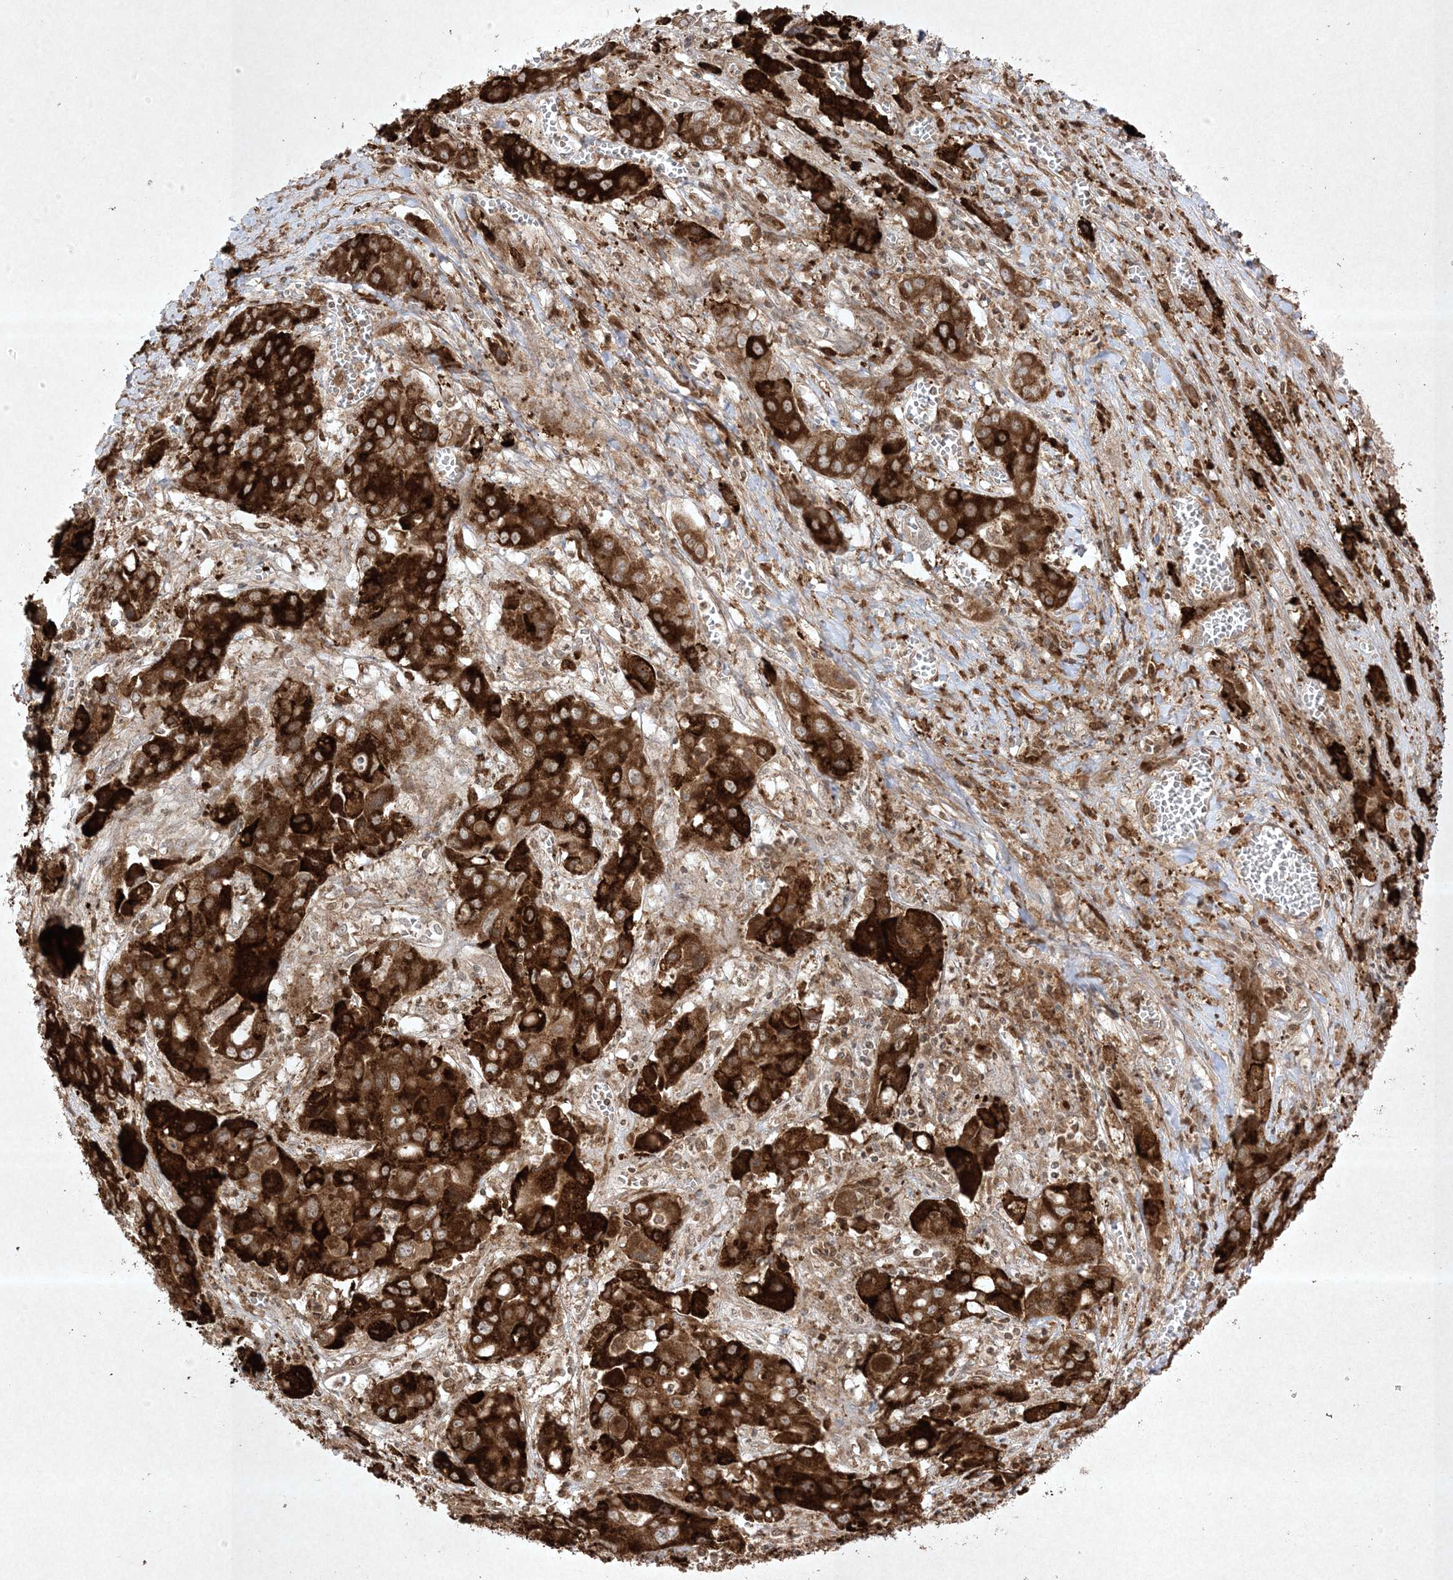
{"staining": {"intensity": "strong", "quantity": ">75%", "location": "cytoplasmic/membranous"}, "tissue": "liver cancer", "cell_type": "Tumor cells", "image_type": "cancer", "snomed": [{"axis": "morphology", "description": "Cholangiocarcinoma"}, {"axis": "topography", "description": "Liver"}], "caption": "Immunohistochemistry photomicrograph of neoplastic tissue: liver cancer (cholangiocarcinoma) stained using immunohistochemistry displays high levels of strong protein expression localized specifically in the cytoplasmic/membranous of tumor cells, appearing as a cytoplasmic/membranous brown color.", "gene": "PTK6", "patient": {"sex": "male", "age": 67}}